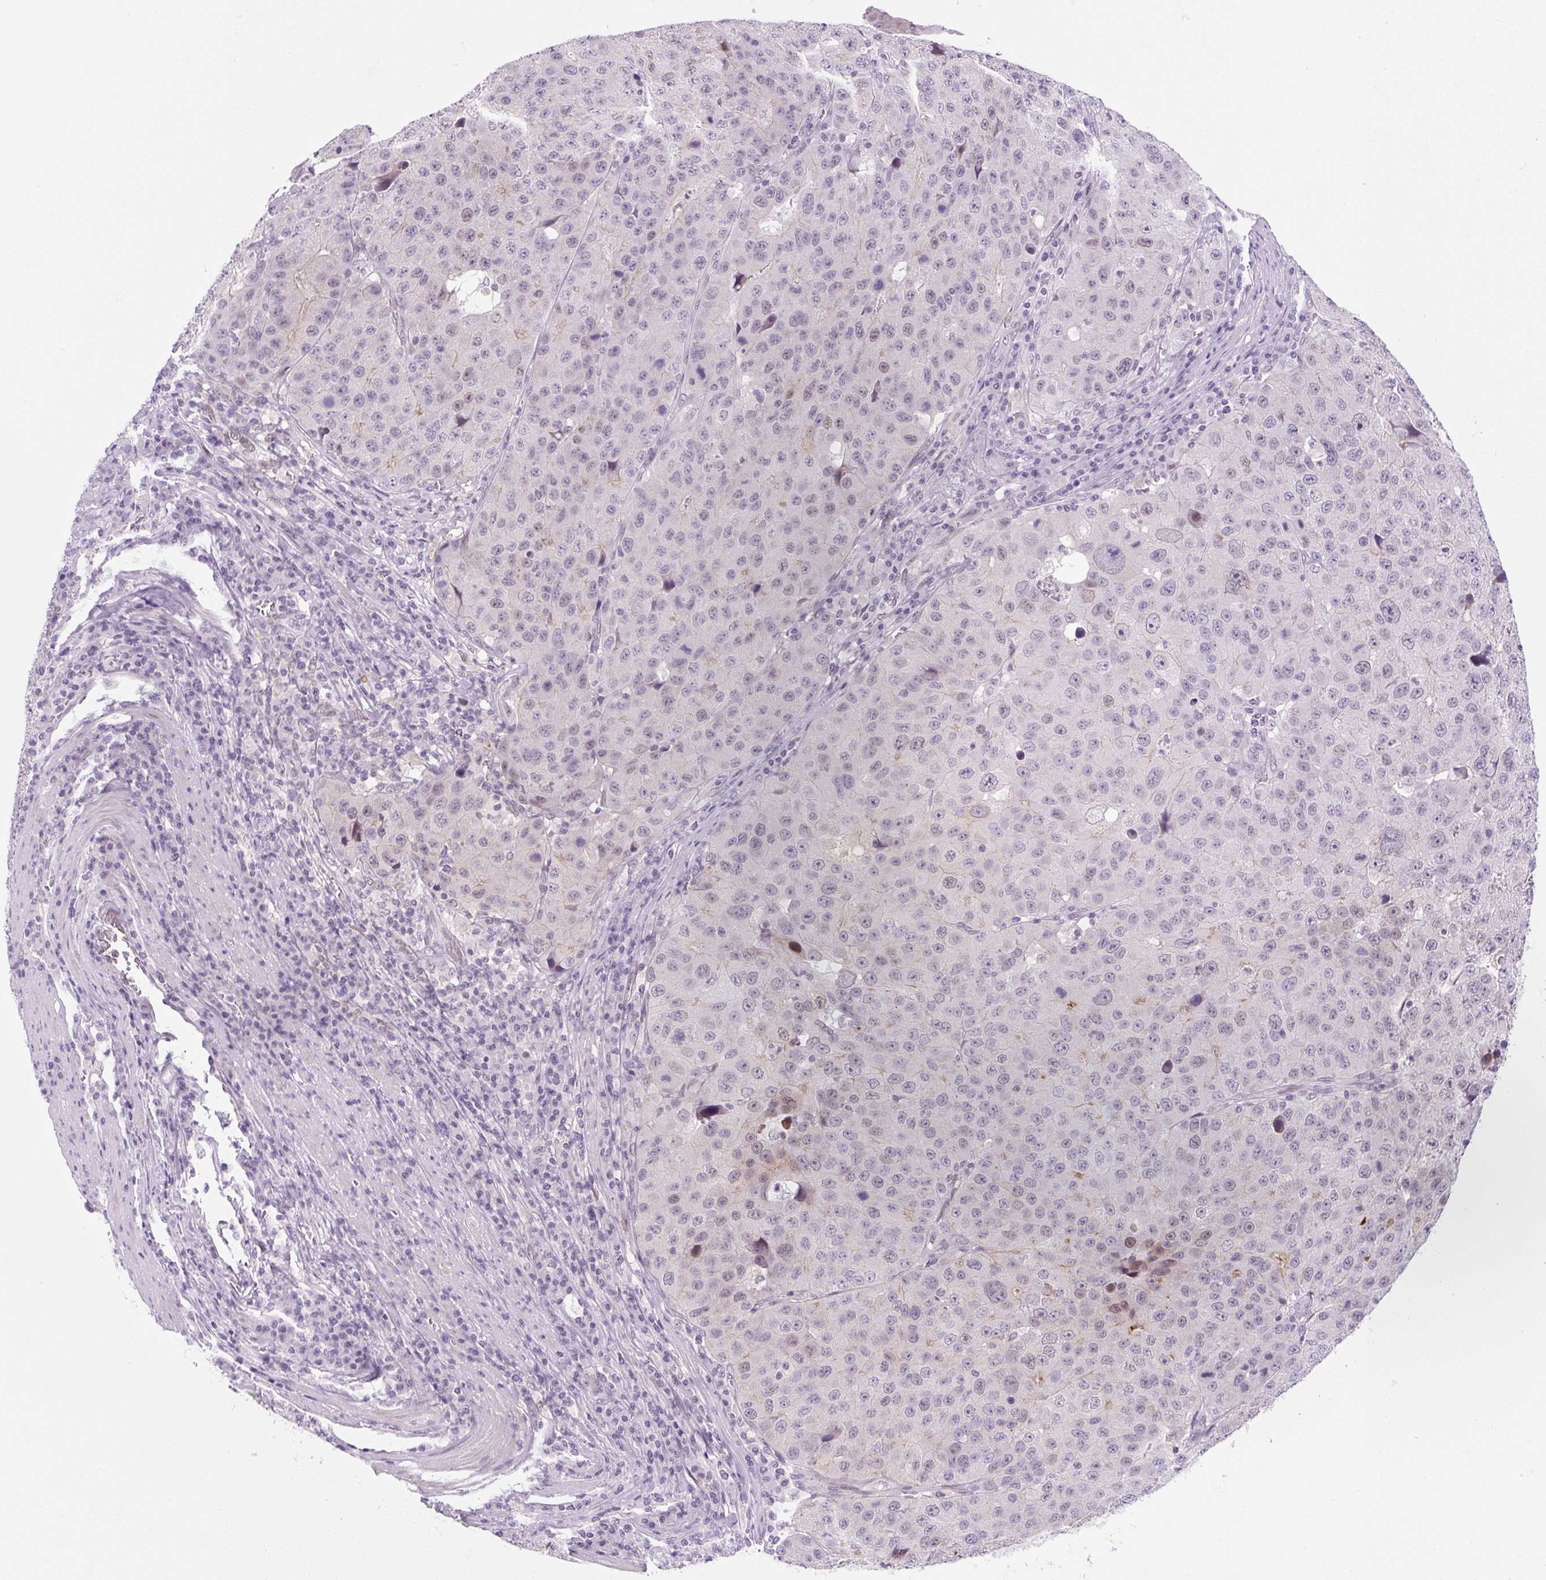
{"staining": {"intensity": "weak", "quantity": "<25%", "location": "nuclear"}, "tissue": "stomach cancer", "cell_type": "Tumor cells", "image_type": "cancer", "snomed": [{"axis": "morphology", "description": "Adenocarcinoma, NOS"}, {"axis": "topography", "description": "Stomach"}], "caption": "Adenocarcinoma (stomach) was stained to show a protein in brown. There is no significant positivity in tumor cells.", "gene": "SYNE3", "patient": {"sex": "male", "age": 71}}